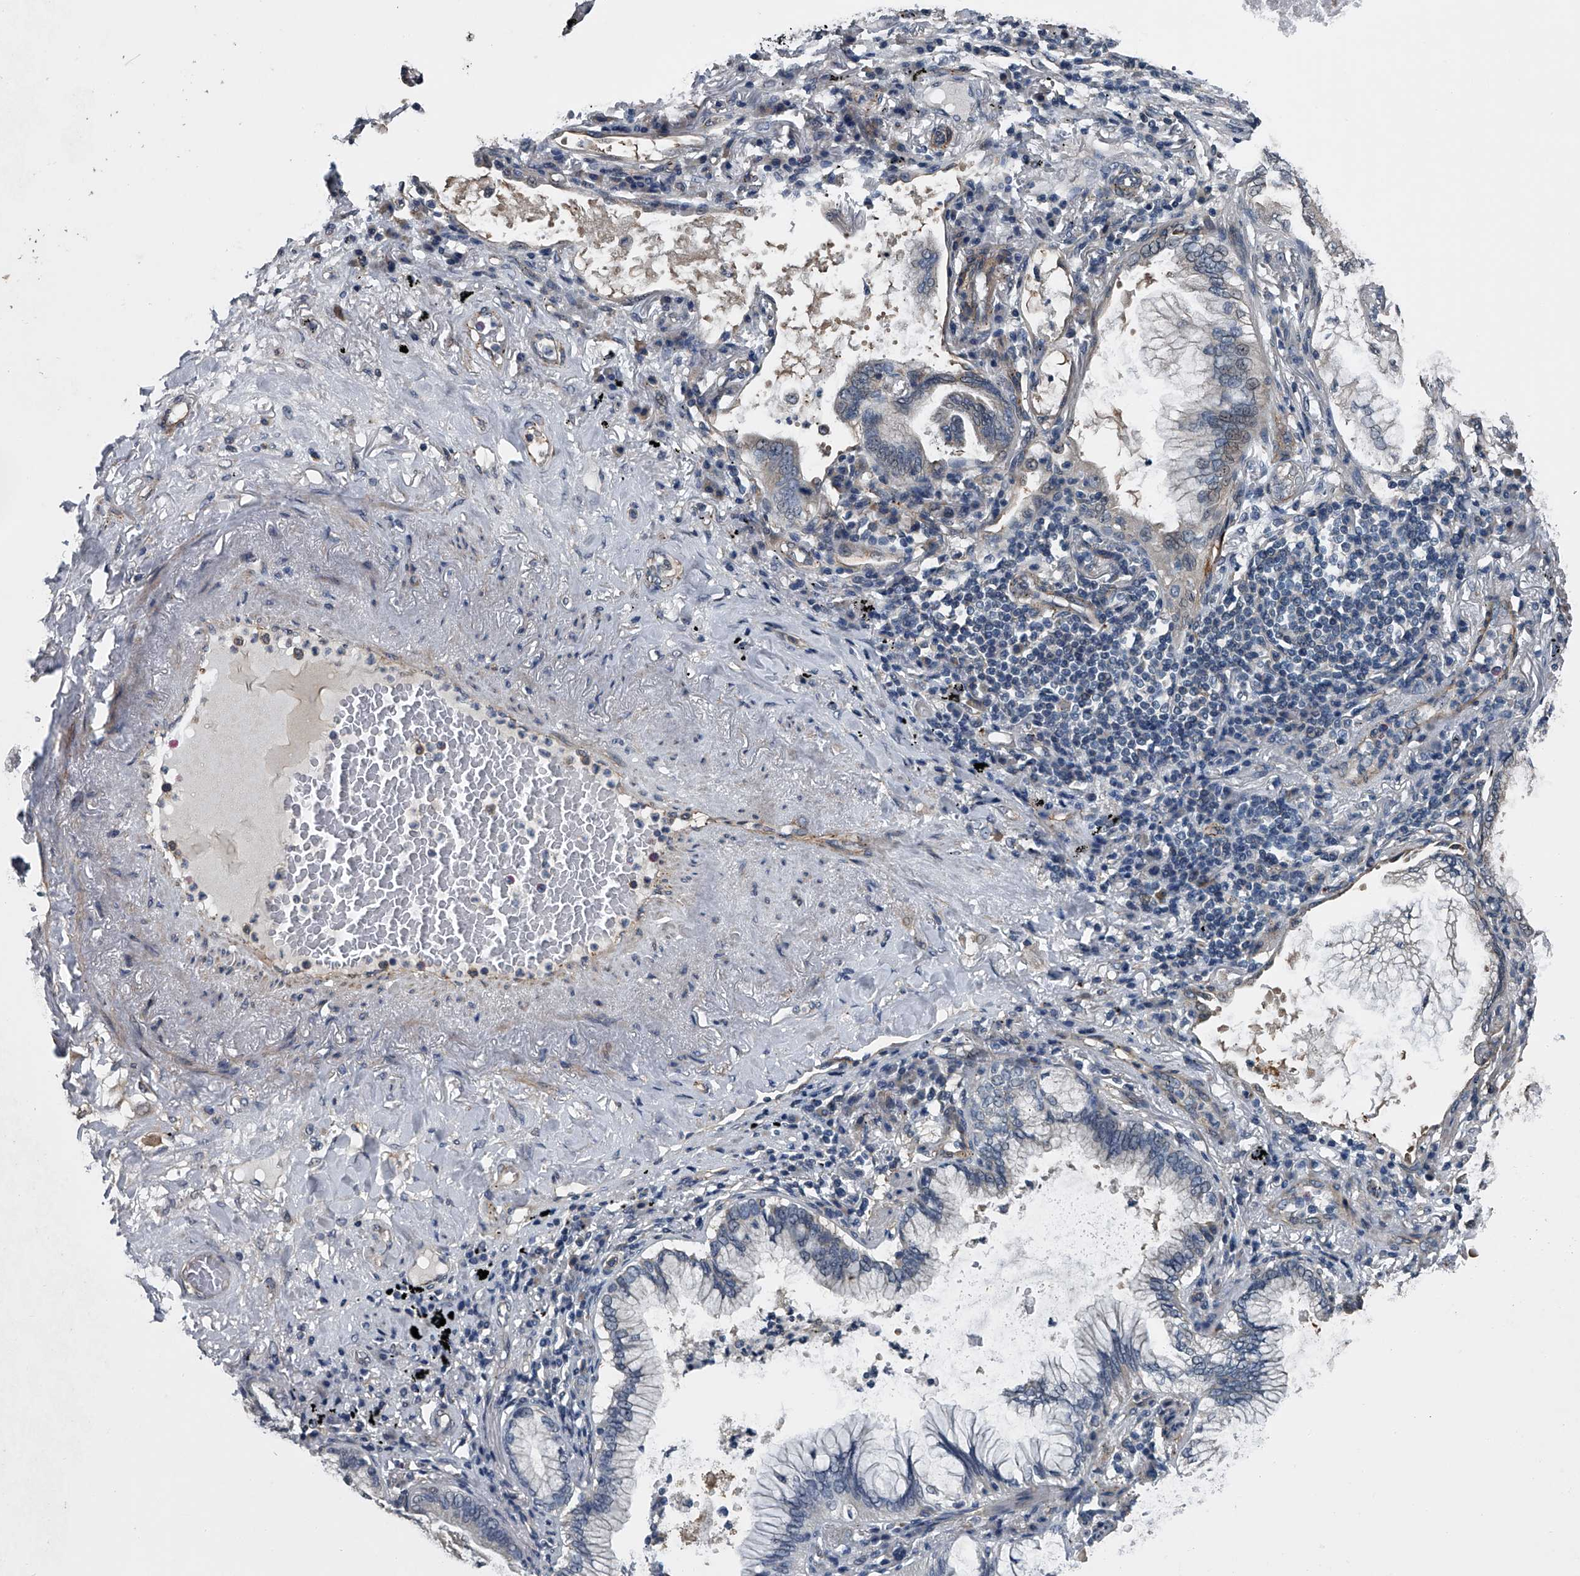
{"staining": {"intensity": "negative", "quantity": "none", "location": "none"}, "tissue": "lung cancer", "cell_type": "Tumor cells", "image_type": "cancer", "snomed": [{"axis": "morphology", "description": "Adenocarcinoma, NOS"}, {"axis": "topography", "description": "Lung"}], "caption": "The IHC histopathology image has no significant expression in tumor cells of lung adenocarcinoma tissue.", "gene": "LDLRAD2", "patient": {"sex": "female", "age": 70}}